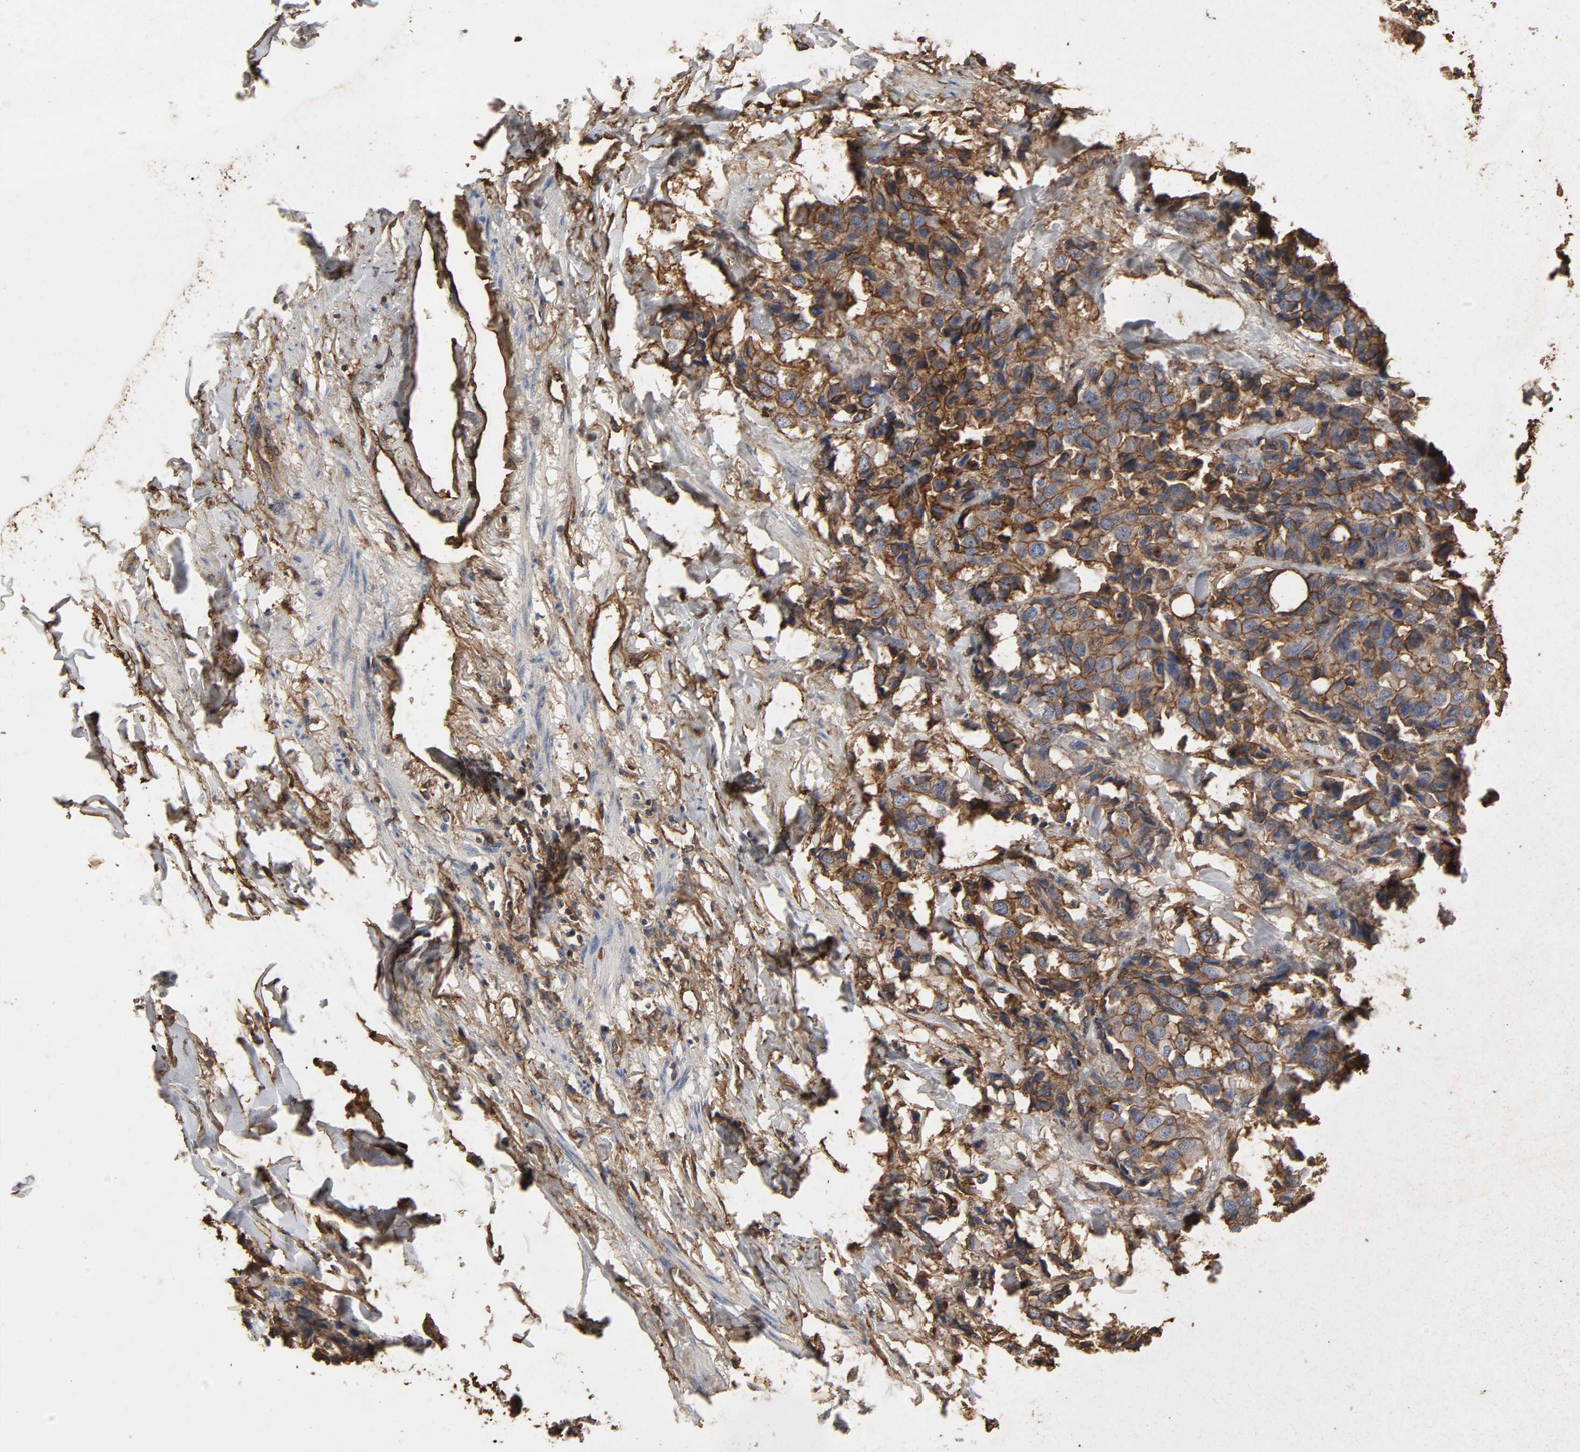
{"staining": {"intensity": "moderate", "quantity": ">75%", "location": "cytoplasmic/membranous"}, "tissue": "breast cancer", "cell_type": "Tumor cells", "image_type": "cancer", "snomed": [{"axis": "morphology", "description": "Duct carcinoma"}, {"axis": "topography", "description": "Breast"}], "caption": "Human breast cancer (intraductal carcinoma) stained for a protein (brown) demonstrates moderate cytoplasmic/membranous positive staining in about >75% of tumor cells.", "gene": "ANXA2", "patient": {"sex": "female", "age": 80}}